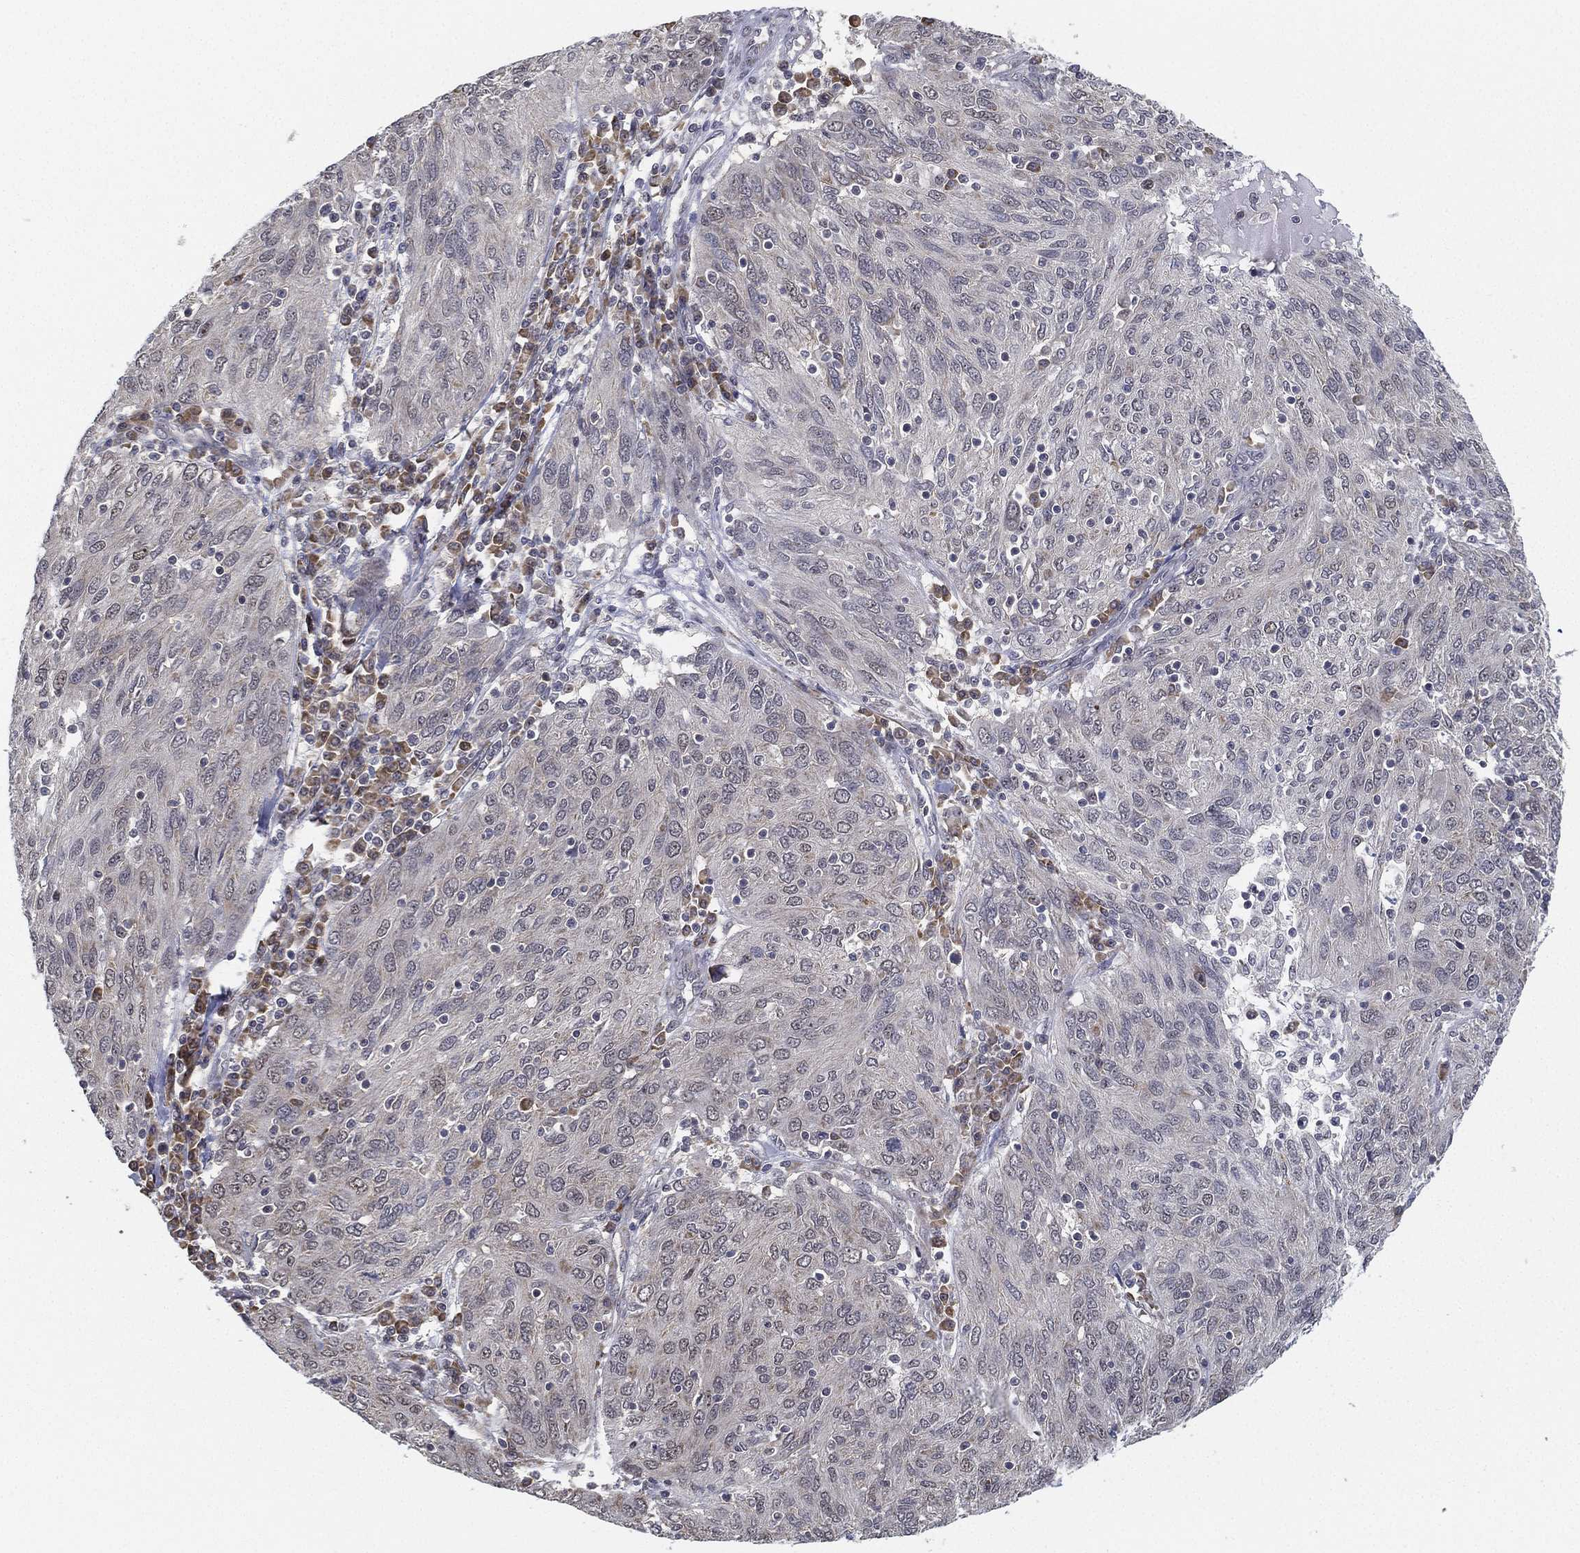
{"staining": {"intensity": "negative", "quantity": "none", "location": "none"}, "tissue": "ovarian cancer", "cell_type": "Tumor cells", "image_type": "cancer", "snomed": [{"axis": "morphology", "description": "Carcinoma, endometroid"}, {"axis": "topography", "description": "Ovary"}], "caption": "High power microscopy micrograph of an IHC photomicrograph of ovarian endometroid carcinoma, revealing no significant positivity in tumor cells.", "gene": "PPP1R16B", "patient": {"sex": "female", "age": 50}}